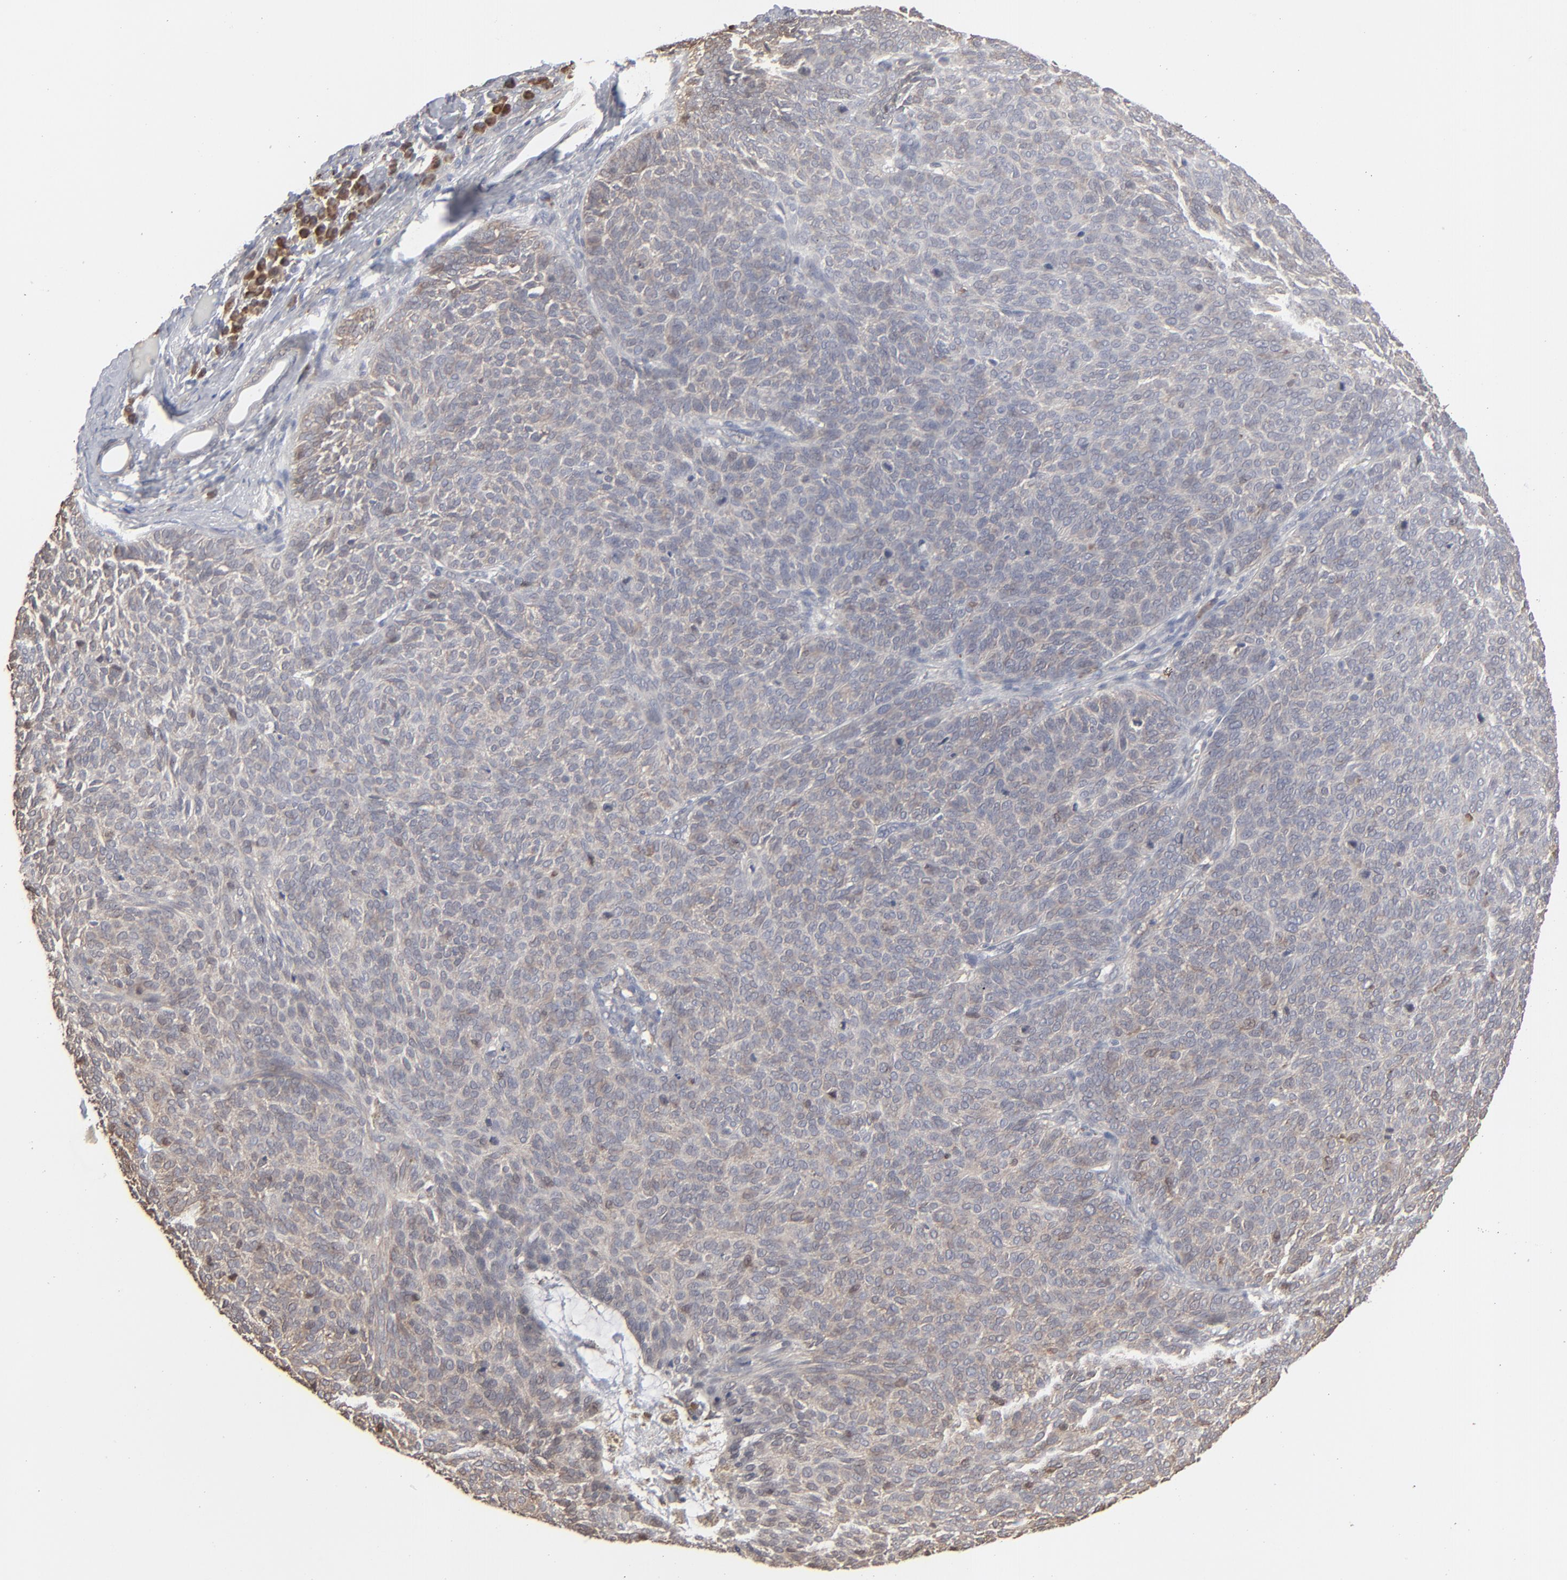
{"staining": {"intensity": "weak", "quantity": ">75%", "location": "cytoplasmic/membranous"}, "tissue": "skin cancer", "cell_type": "Tumor cells", "image_type": "cancer", "snomed": [{"axis": "morphology", "description": "Basal cell carcinoma"}, {"axis": "topography", "description": "Skin"}], "caption": "Immunohistochemical staining of basal cell carcinoma (skin) exhibits low levels of weak cytoplasmic/membranous protein staining in approximately >75% of tumor cells.", "gene": "NME1-NME2", "patient": {"sex": "male", "age": 63}}